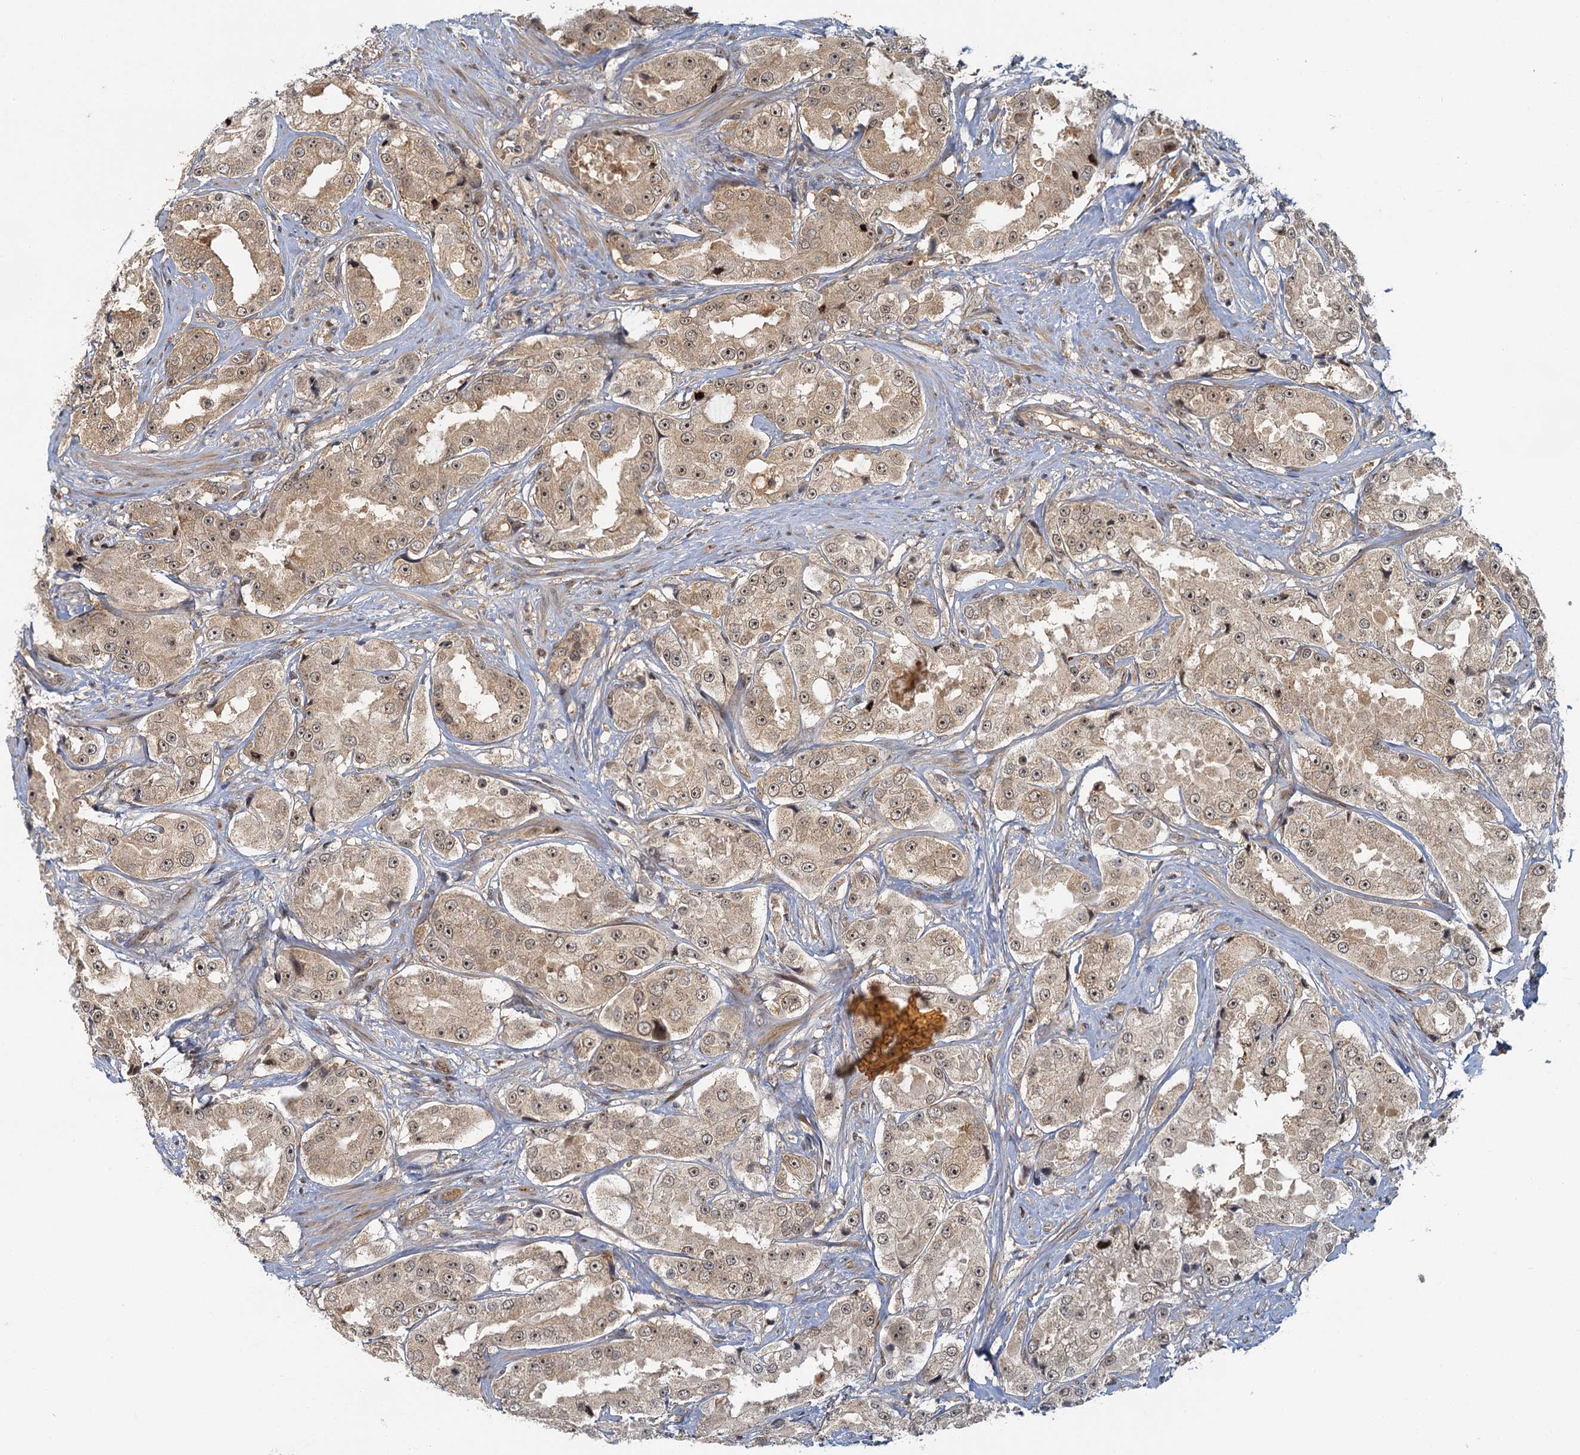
{"staining": {"intensity": "weak", "quantity": "25%-75%", "location": "cytoplasmic/membranous,nuclear"}, "tissue": "prostate cancer", "cell_type": "Tumor cells", "image_type": "cancer", "snomed": [{"axis": "morphology", "description": "Adenocarcinoma, High grade"}, {"axis": "topography", "description": "Prostate"}], "caption": "This is a micrograph of immunohistochemistry staining of prostate high-grade adenocarcinoma, which shows weak staining in the cytoplasmic/membranous and nuclear of tumor cells.", "gene": "ZNF549", "patient": {"sex": "male", "age": 73}}